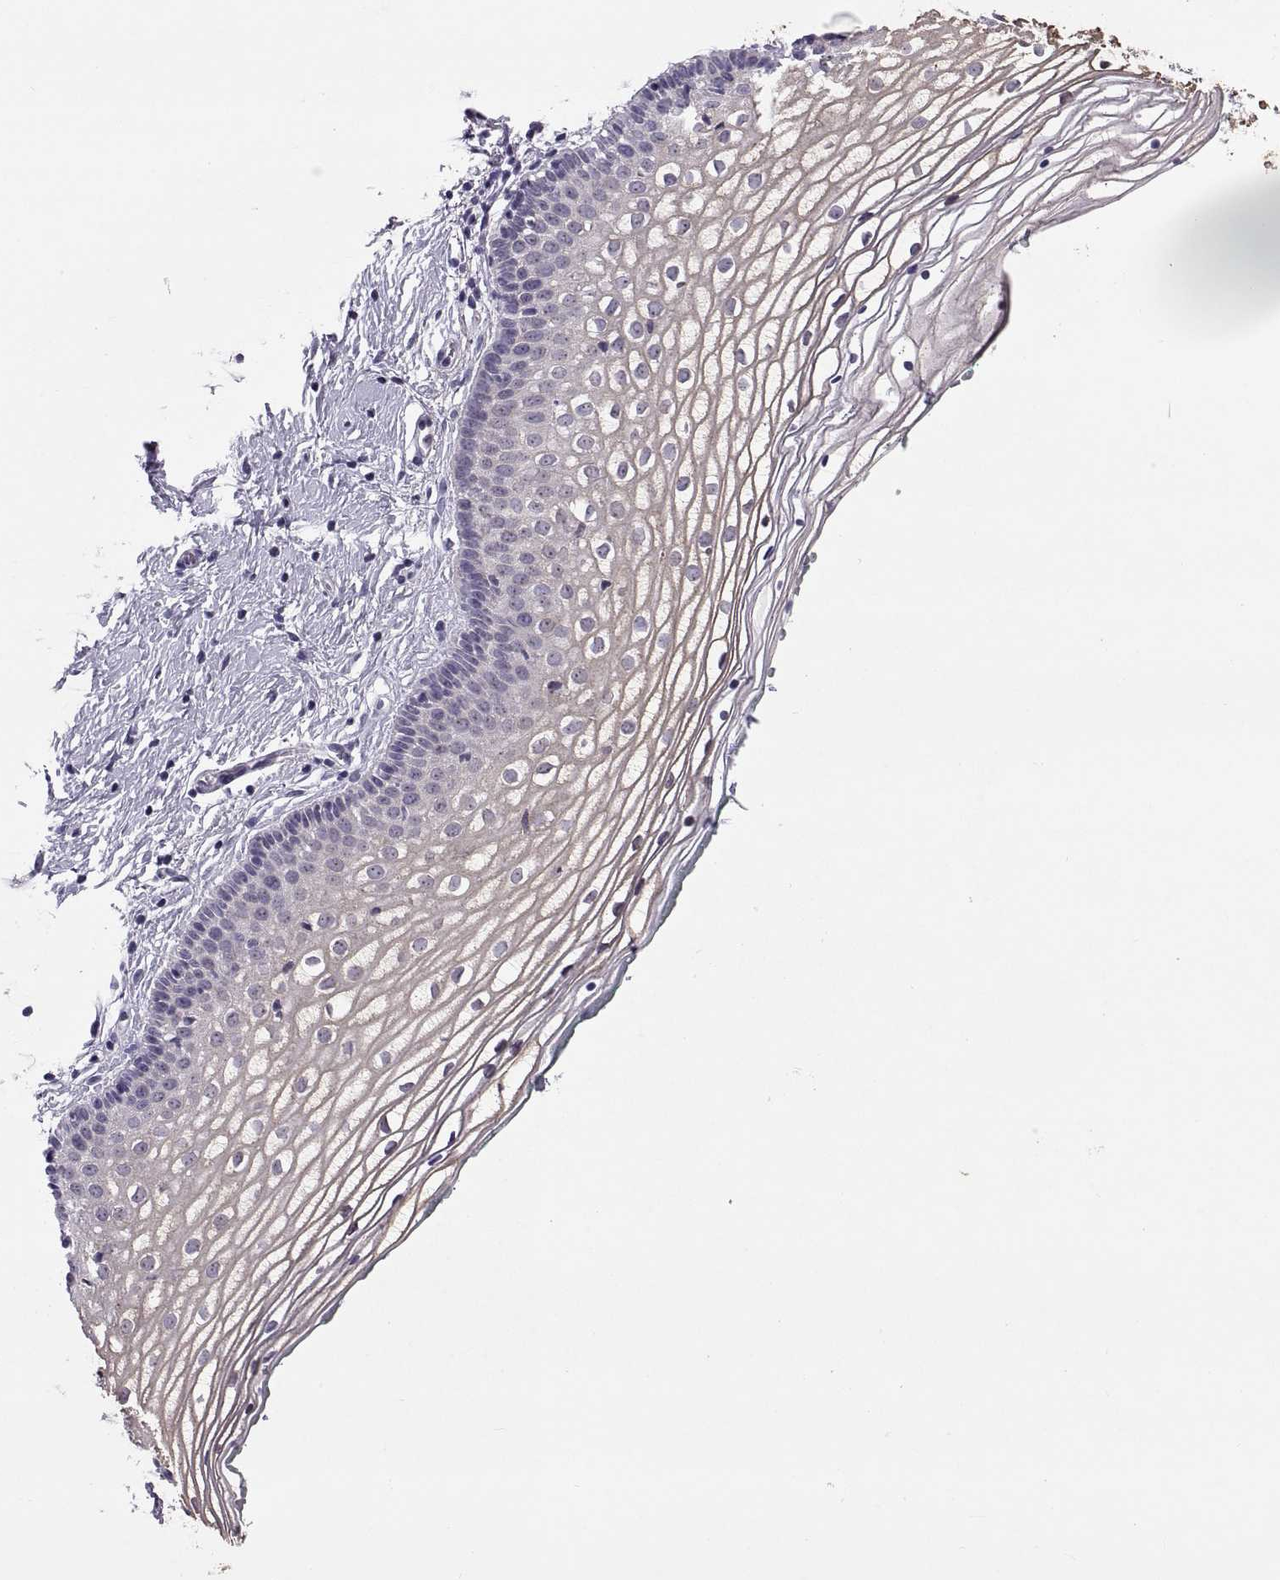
{"staining": {"intensity": "weak", "quantity": "25%-75%", "location": "cytoplasmic/membranous,nuclear"}, "tissue": "vagina", "cell_type": "Squamous epithelial cells", "image_type": "normal", "snomed": [{"axis": "morphology", "description": "Normal tissue, NOS"}, {"axis": "topography", "description": "Vagina"}], "caption": "Immunohistochemistry of unremarkable vagina demonstrates low levels of weak cytoplasmic/membranous,nuclear staining in about 25%-75% of squamous epithelial cells.", "gene": "VSX2", "patient": {"sex": "female", "age": 36}}